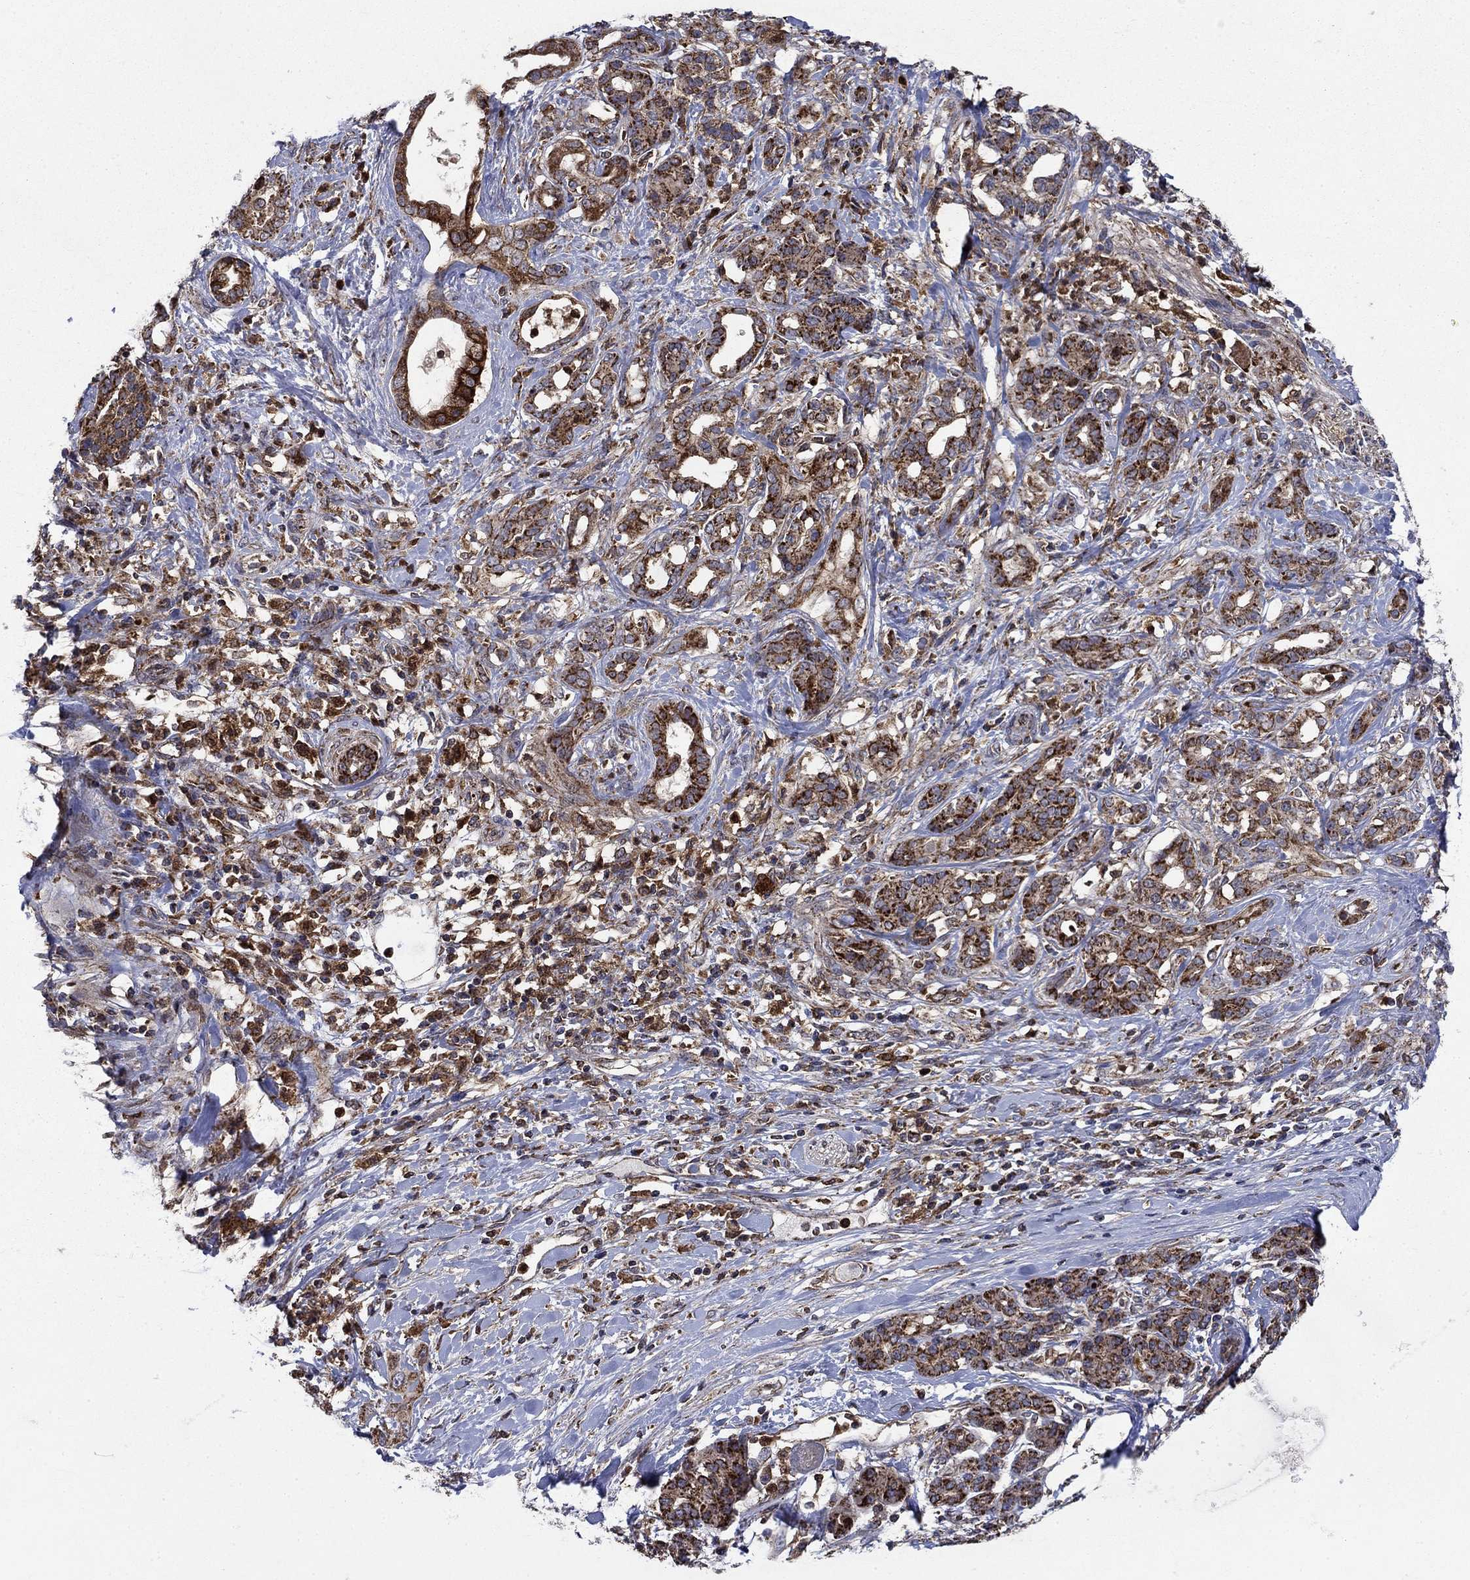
{"staining": {"intensity": "strong", "quantity": ">75%", "location": "cytoplasmic/membranous"}, "tissue": "pancreatic cancer", "cell_type": "Tumor cells", "image_type": "cancer", "snomed": [{"axis": "morphology", "description": "Adenocarcinoma, NOS"}, {"axis": "topography", "description": "Pancreas"}], "caption": "Immunohistochemistry (DAB (3,3'-diaminobenzidine)) staining of pancreatic cancer (adenocarcinoma) shows strong cytoplasmic/membranous protein expression in approximately >75% of tumor cells.", "gene": "RNF19B", "patient": {"sex": "female", "age": 56}}